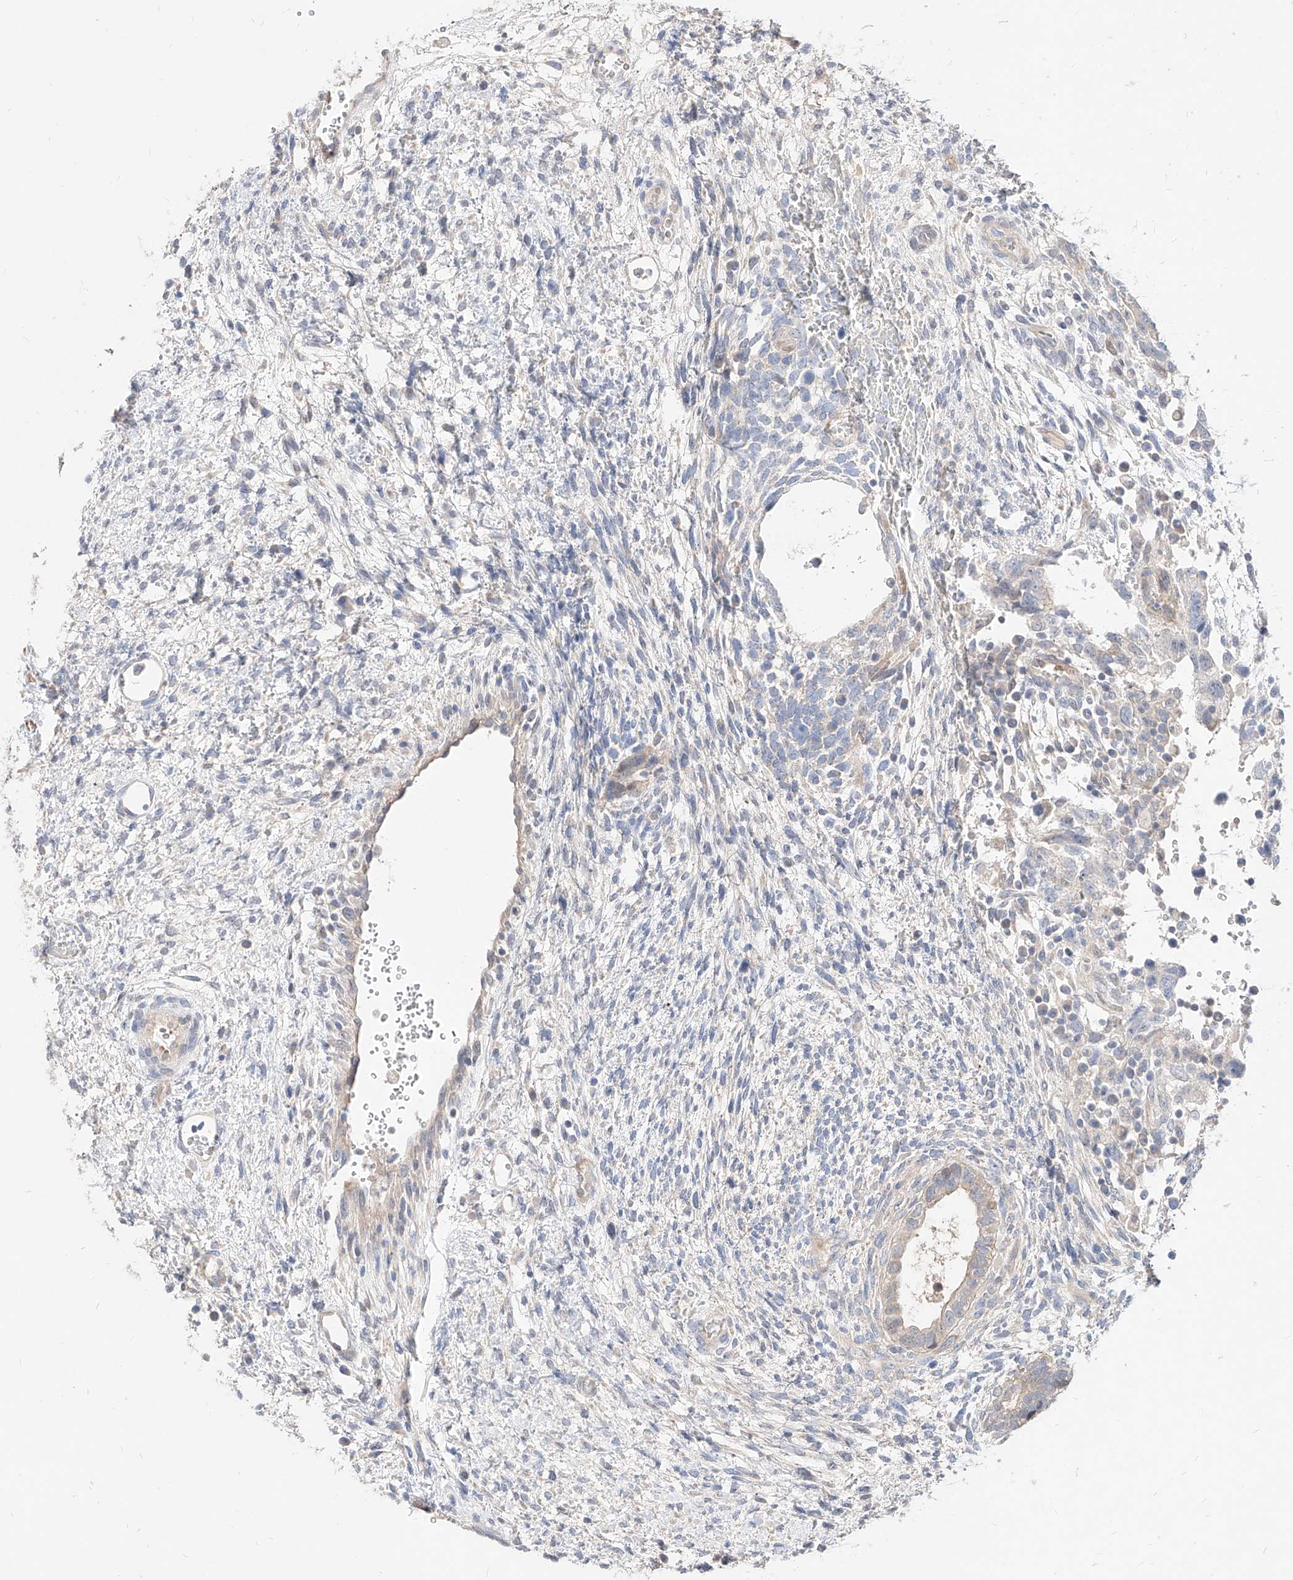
{"staining": {"intensity": "negative", "quantity": "none", "location": "none"}, "tissue": "testis cancer", "cell_type": "Tumor cells", "image_type": "cancer", "snomed": [{"axis": "morphology", "description": "Carcinoma, Embryonal, NOS"}, {"axis": "topography", "description": "Testis"}], "caption": "Histopathology image shows no significant protein staining in tumor cells of embryonal carcinoma (testis). The staining is performed using DAB brown chromogen with nuclei counter-stained in using hematoxylin.", "gene": "TSNAX", "patient": {"sex": "male", "age": 37}}